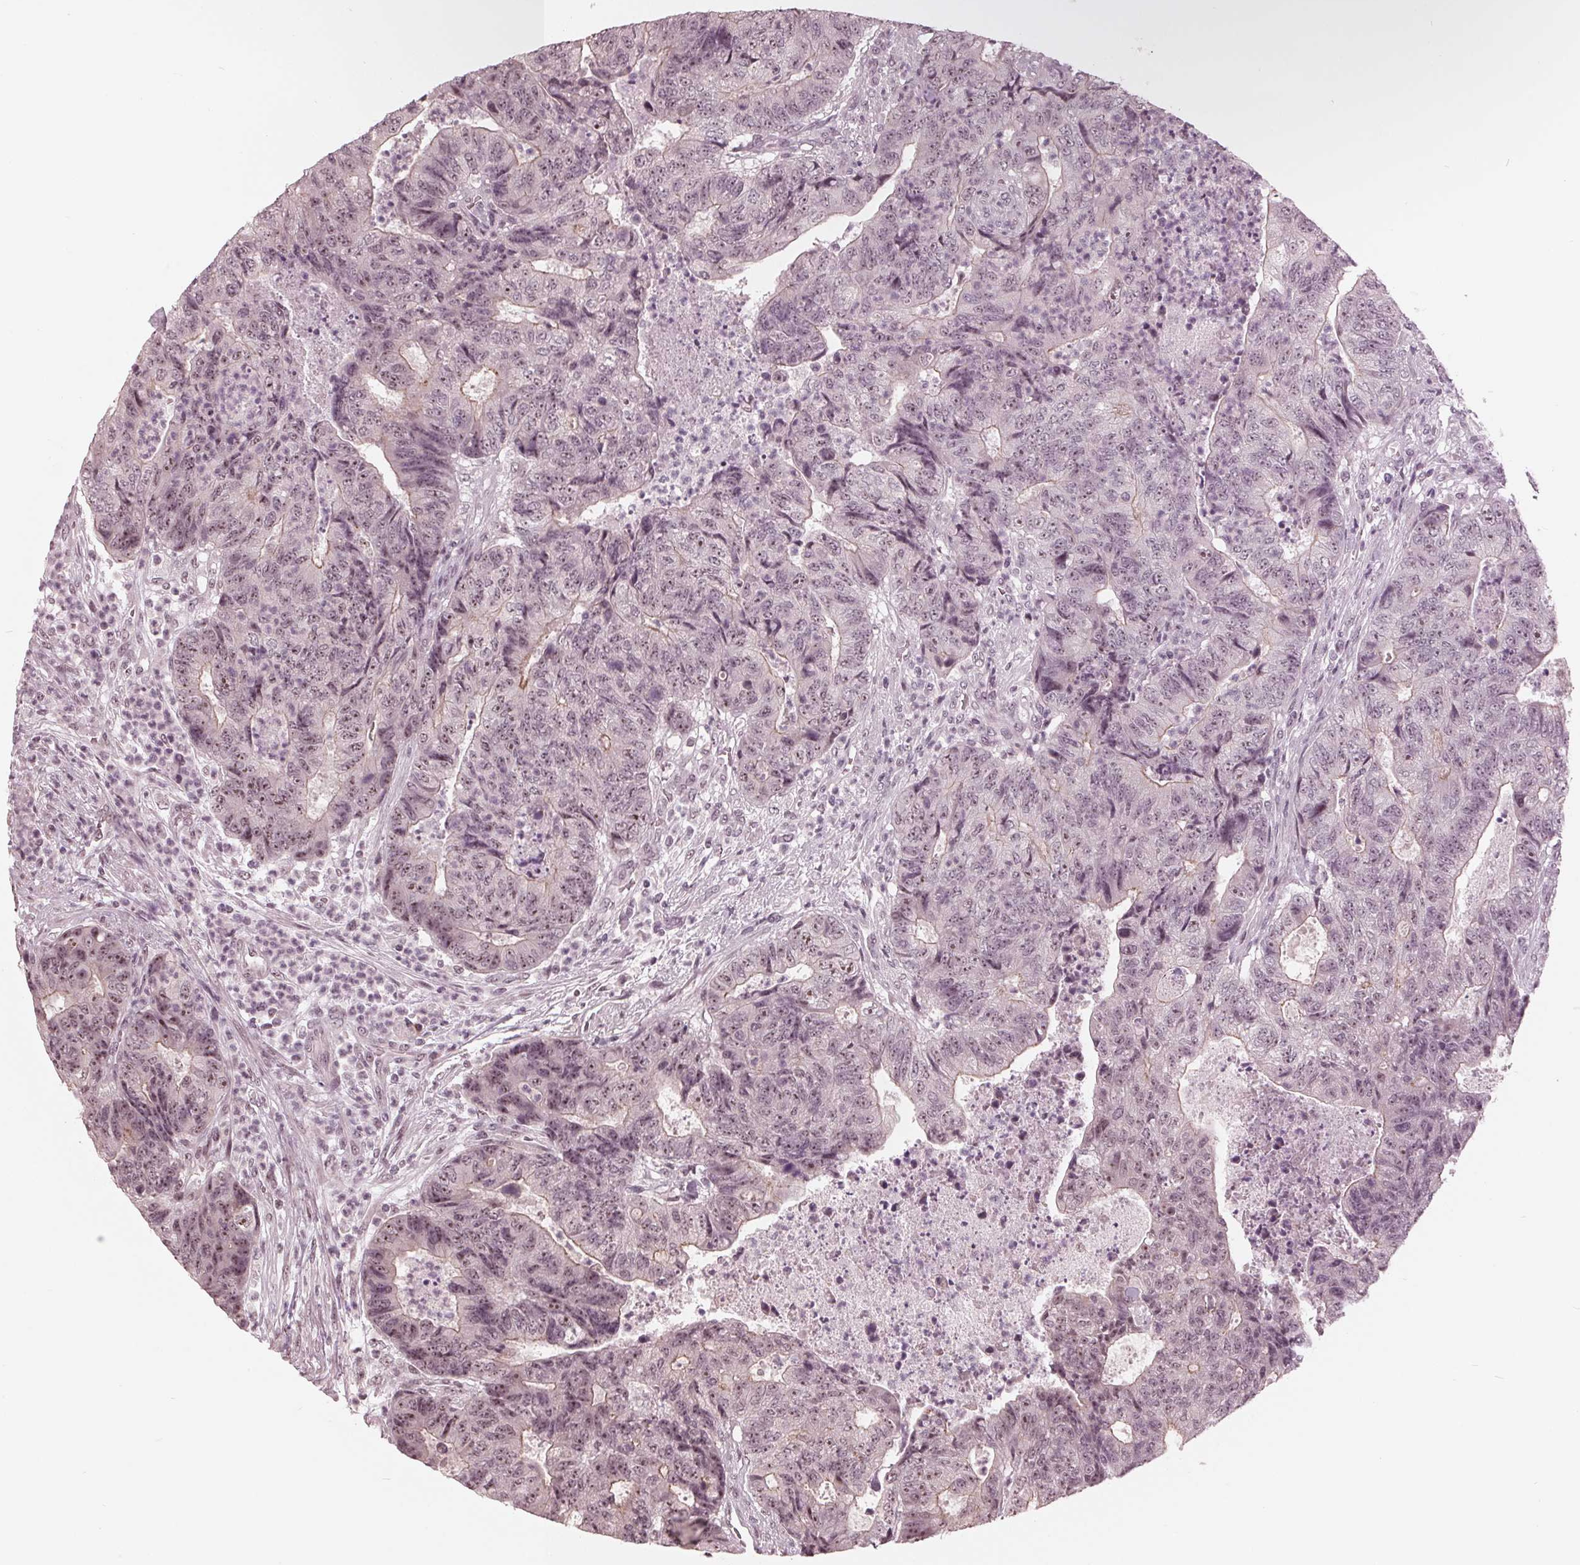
{"staining": {"intensity": "moderate", "quantity": "25%-75%", "location": "cytoplasmic/membranous,nuclear"}, "tissue": "colorectal cancer", "cell_type": "Tumor cells", "image_type": "cancer", "snomed": [{"axis": "morphology", "description": "Adenocarcinoma, NOS"}, {"axis": "topography", "description": "Colon"}], "caption": "This micrograph exhibits immunohistochemistry (IHC) staining of adenocarcinoma (colorectal), with medium moderate cytoplasmic/membranous and nuclear positivity in approximately 25%-75% of tumor cells.", "gene": "SLX4", "patient": {"sex": "female", "age": 48}}